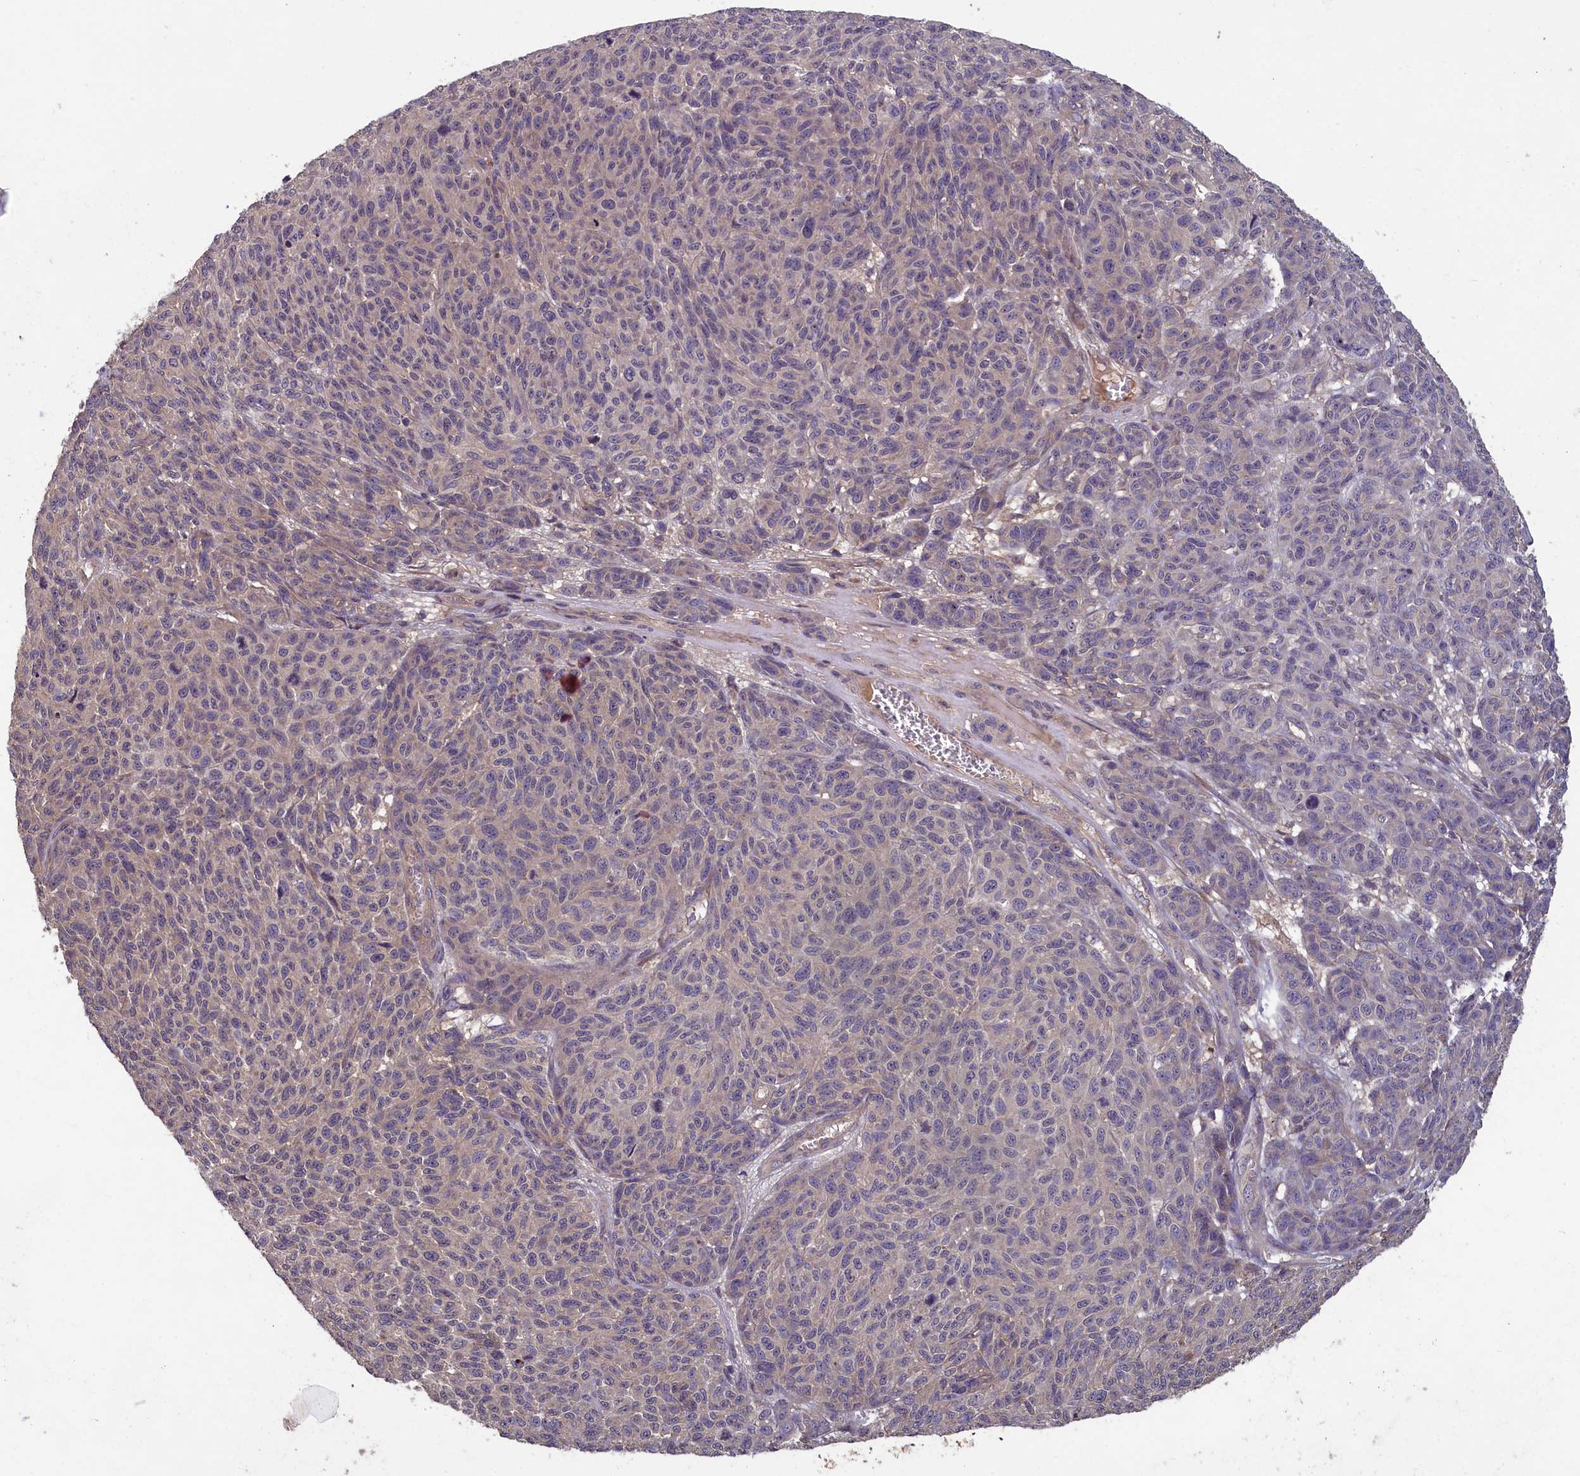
{"staining": {"intensity": "weak", "quantity": "25%-75%", "location": "cytoplasmic/membranous"}, "tissue": "melanoma", "cell_type": "Tumor cells", "image_type": "cancer", "snomed": [{"axis": "morphology", "description": "Malignant melanoma, NOS"}, {"axis": "topography", "description": "Skin"}], "caption": "High-magnification brightfield microscopy of malignant melanoma stained with DAB (3,3'-diaminobenzidine) (brown) and counterstained with hematoxylin (blue). tumor cells exhibit weak cytoplasmic/membranous expression is appreciated in approximately25%-75% of cells. (Stains: DAB (3,3'-diaminobenzidine) in brown, nuclei in blue, Microscopy: brightfield microscopy at high magnification).", "gene": "NUDT6", "patient": {"sex": "male", "age": 49}}